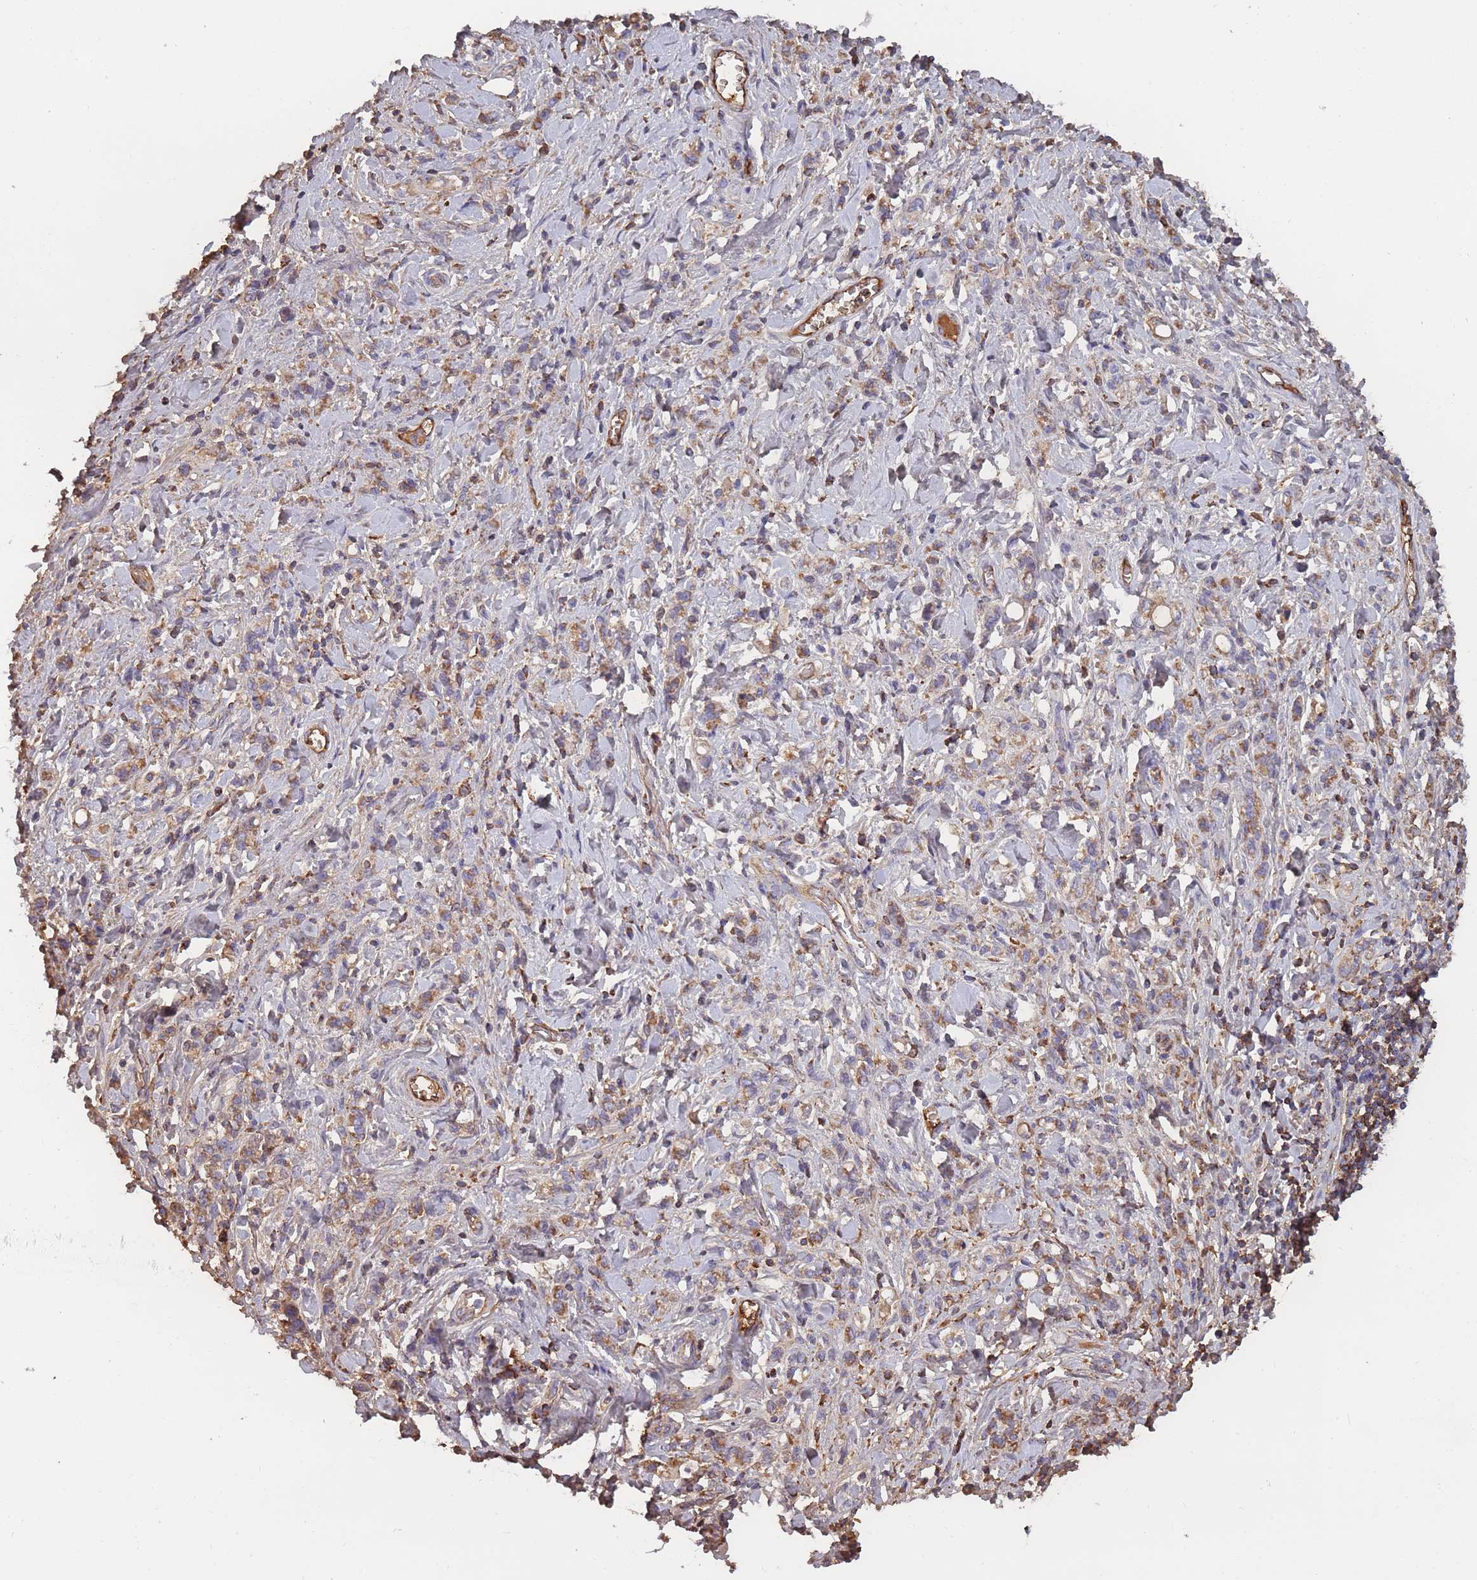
{"staining": {"intensity": "weak", "quantity": "25%-75%", "location": "cytoplasmic/membranous"}, "tissue": "stomach cancer", "cell_type": "Tumor cells", "image_type": "cancer", "snomed": [{"axis": "morphology", "description": "Adenocarcinoma, NOS"}, {"axis": "topography", "description": "Stomach"}], "caption": "High-magnification brightfield microscopy of stomach cancer stained with DAB (brown) and counterstained with hematoxylin (blue). tumor cells exhibit weak cytoplasmic/membranous staining is seen in approximately25%-75% of cells. (Stains: DAB in brown, nuclei in blue, Microscopy: brightfield microscopy at high magnification).", "gene": "KAT2A", "patient": {"sex": "male", "age": 77}}